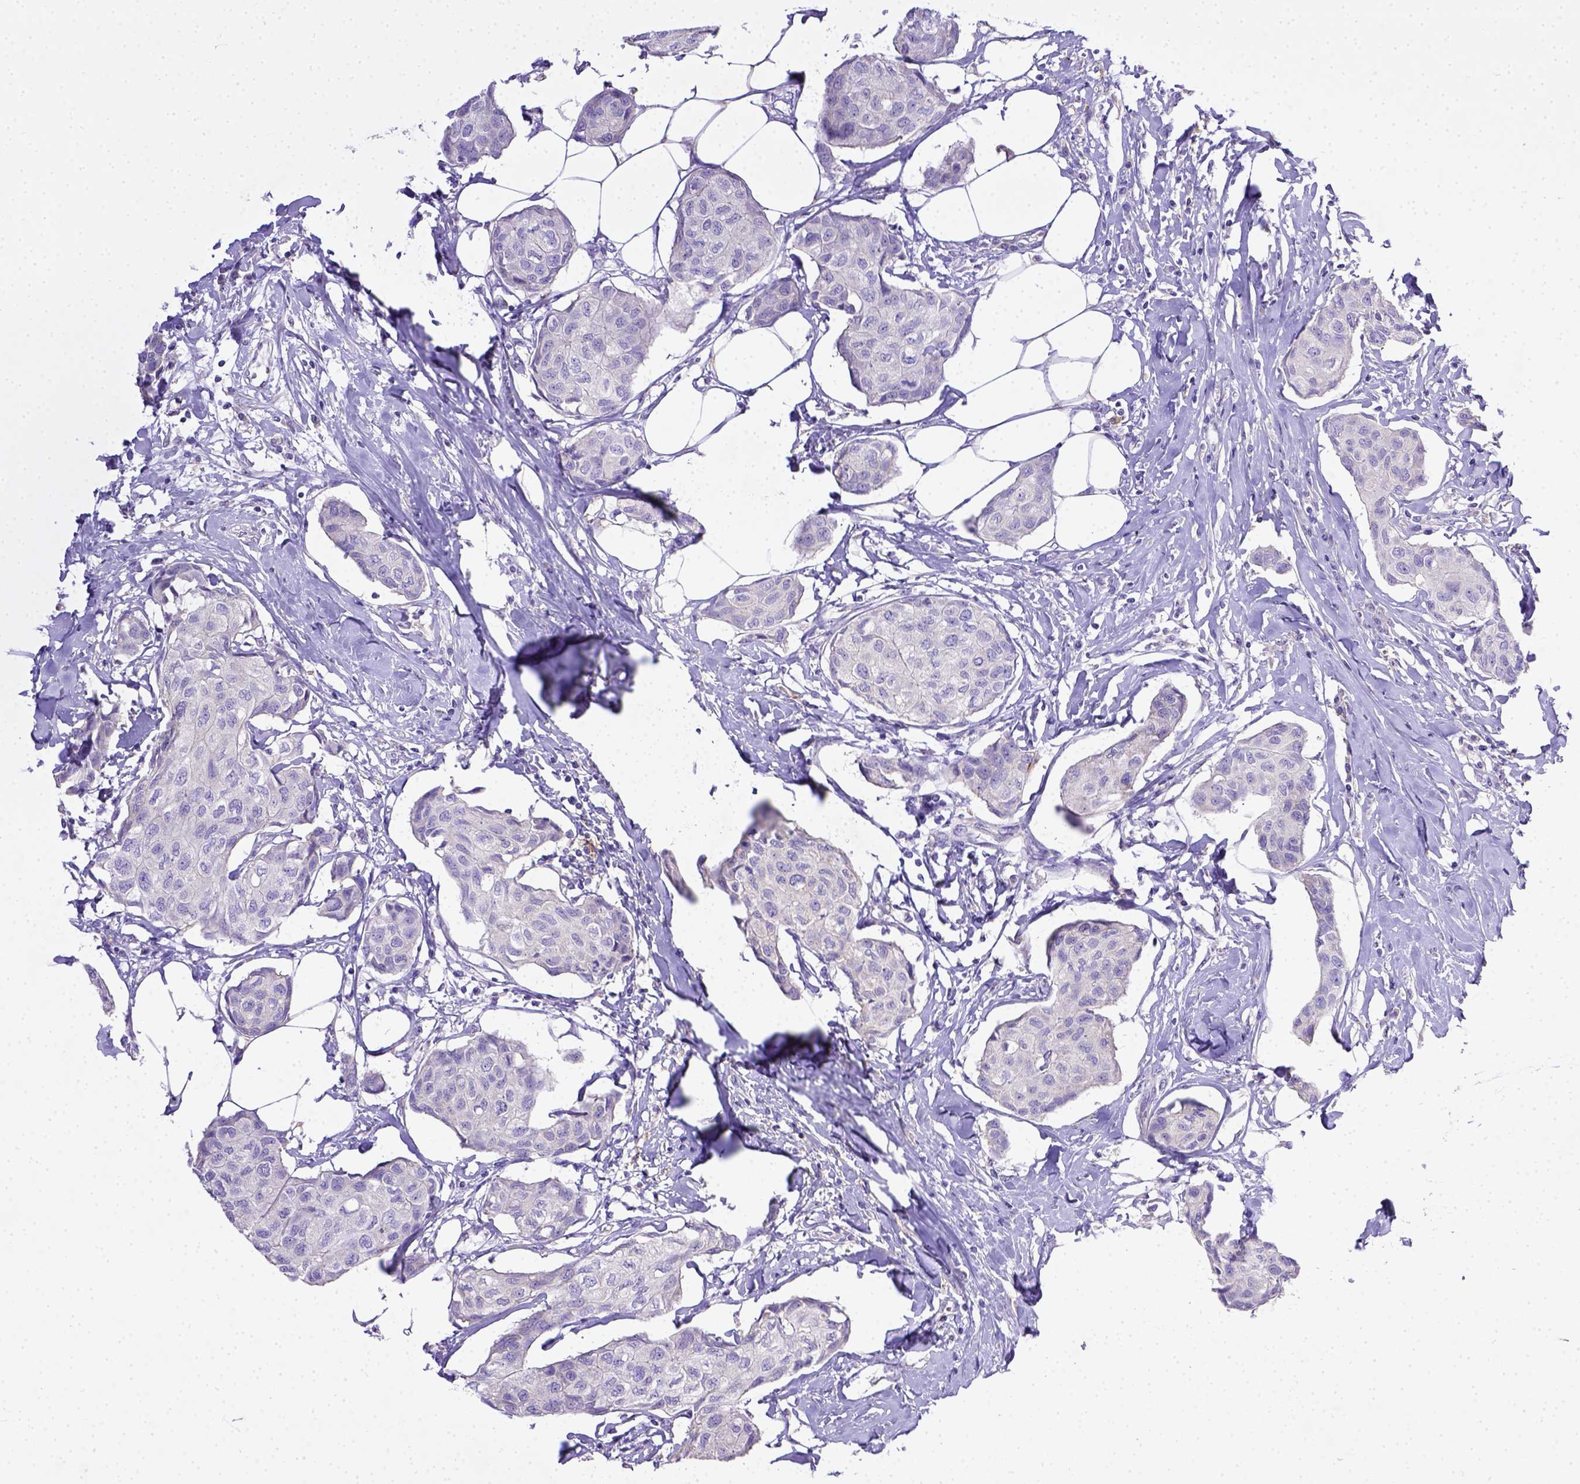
{"staining": {"intensity": "negative", "quantity": "none", "location": "none"}, "tissue": "breast cancer", "cell_type": "Tumor cells", "image_type": "cancer", "snomed": [{"axis": "morphology", "description": "Duct carcinoma"}, {"axis": "topography", "description": "Breast"}], "caption": "The micrograph reveals no staining of tumor cells in breast intraductal carcinoma.", "gene": "CD40", "patient": {"sex": "female", "age": 80}}